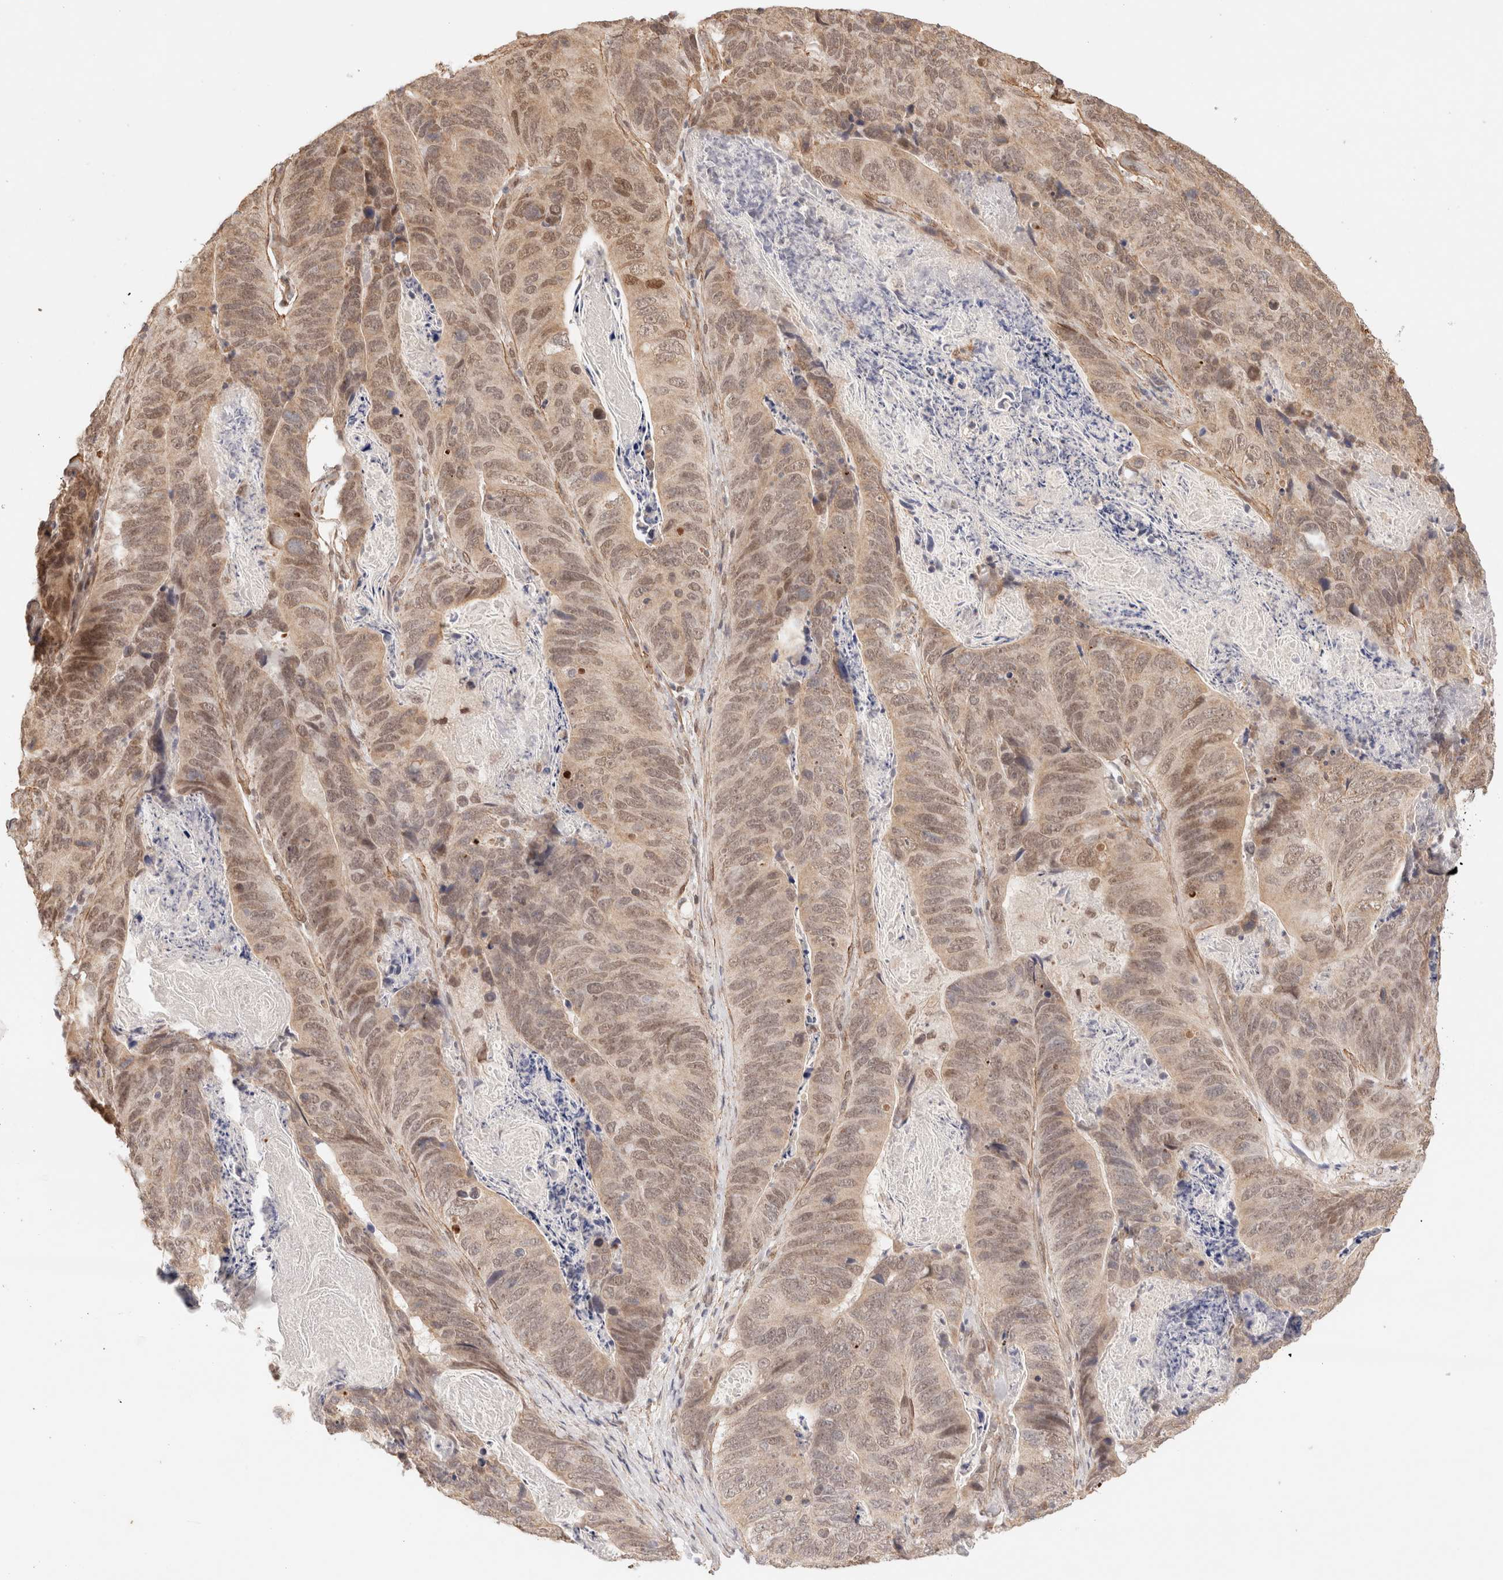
{"staining": {"intensity": "moderate", "quantity": ">75%", "location": "cytoplasmic/membranous,nuclear"}, "tissue": "stomach cancer", "cell_type": "Tumor cells", "image_type": "cancer", "snomed": [{"axis": "morphology", "description": "Normal tissue, NOS"}, {"axis": "morphology", "description": "Adenocarcinoma, NOS"}, {"axis": "topography", "description": "Stomach"}], "caption": "Immunohistochemistry photomicrograph of neoplastic tissue: stomach cancer (adenocarcinoma) stained using IHC demonstrates medium levels of moderate protein expression localized specifically in the cytoplasmic/membranous and nuclear of tumor cells, appearing as a cytoplasmic/membranous and nuclear brown color.", "gene": "BRPF3", "patient": {"sex": "female", "age": 89}}